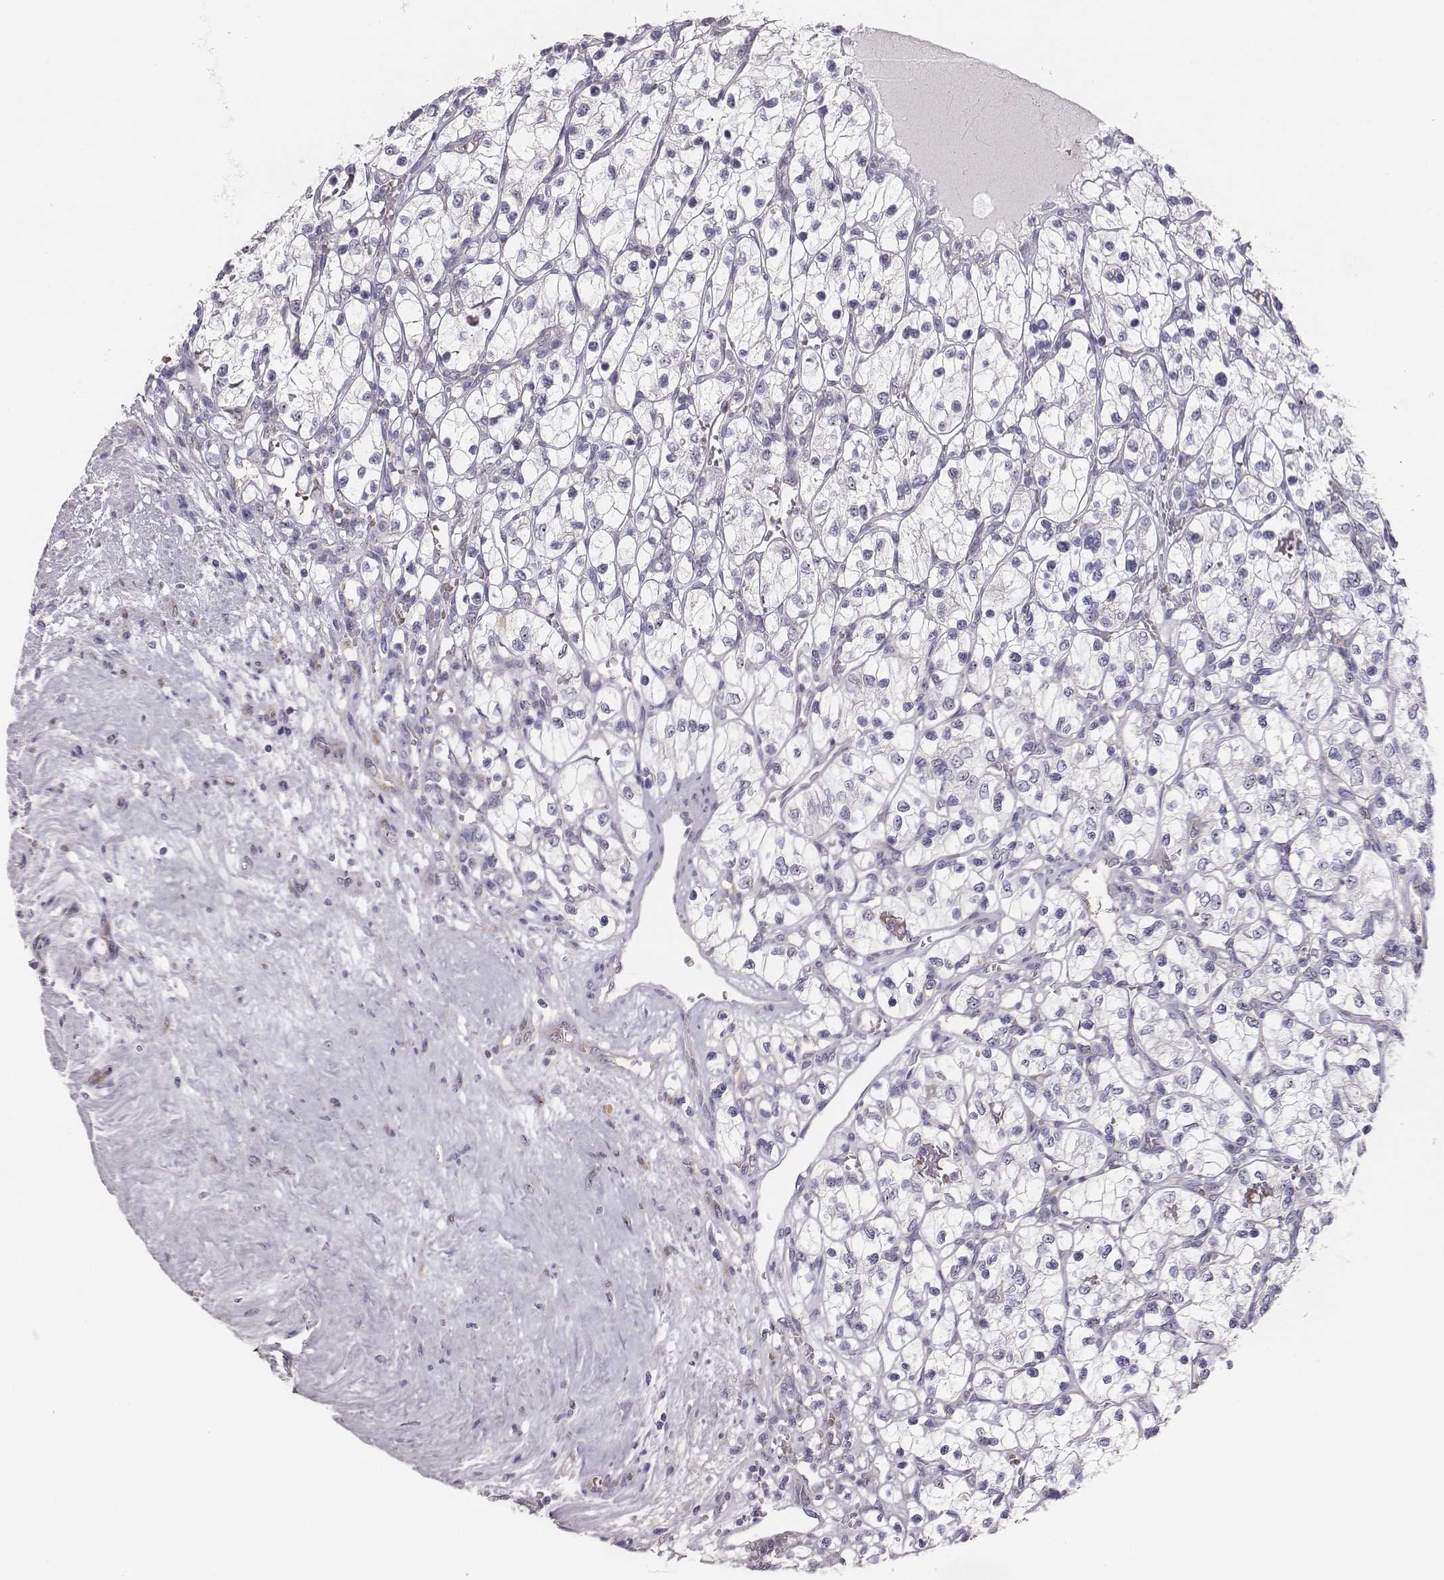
{"staining": {"intensity": "negative", "quantity": "none", "location": "none"}, "tissue": "renal cancer", "cell_type": "Tumor cells", "image_type": "cancer", "snomed": [{"axis": "morphology", "description": "Adenocarcinoma, NOS"}, {"axis": "topography", "description": "Kidney"}], "caption": "This is an IHC histopathology image of renal adenocarcinoma. There is no expression in tumor cells.", "gene": "NIFK", "patient": {"sex": "female", "age": 69}}